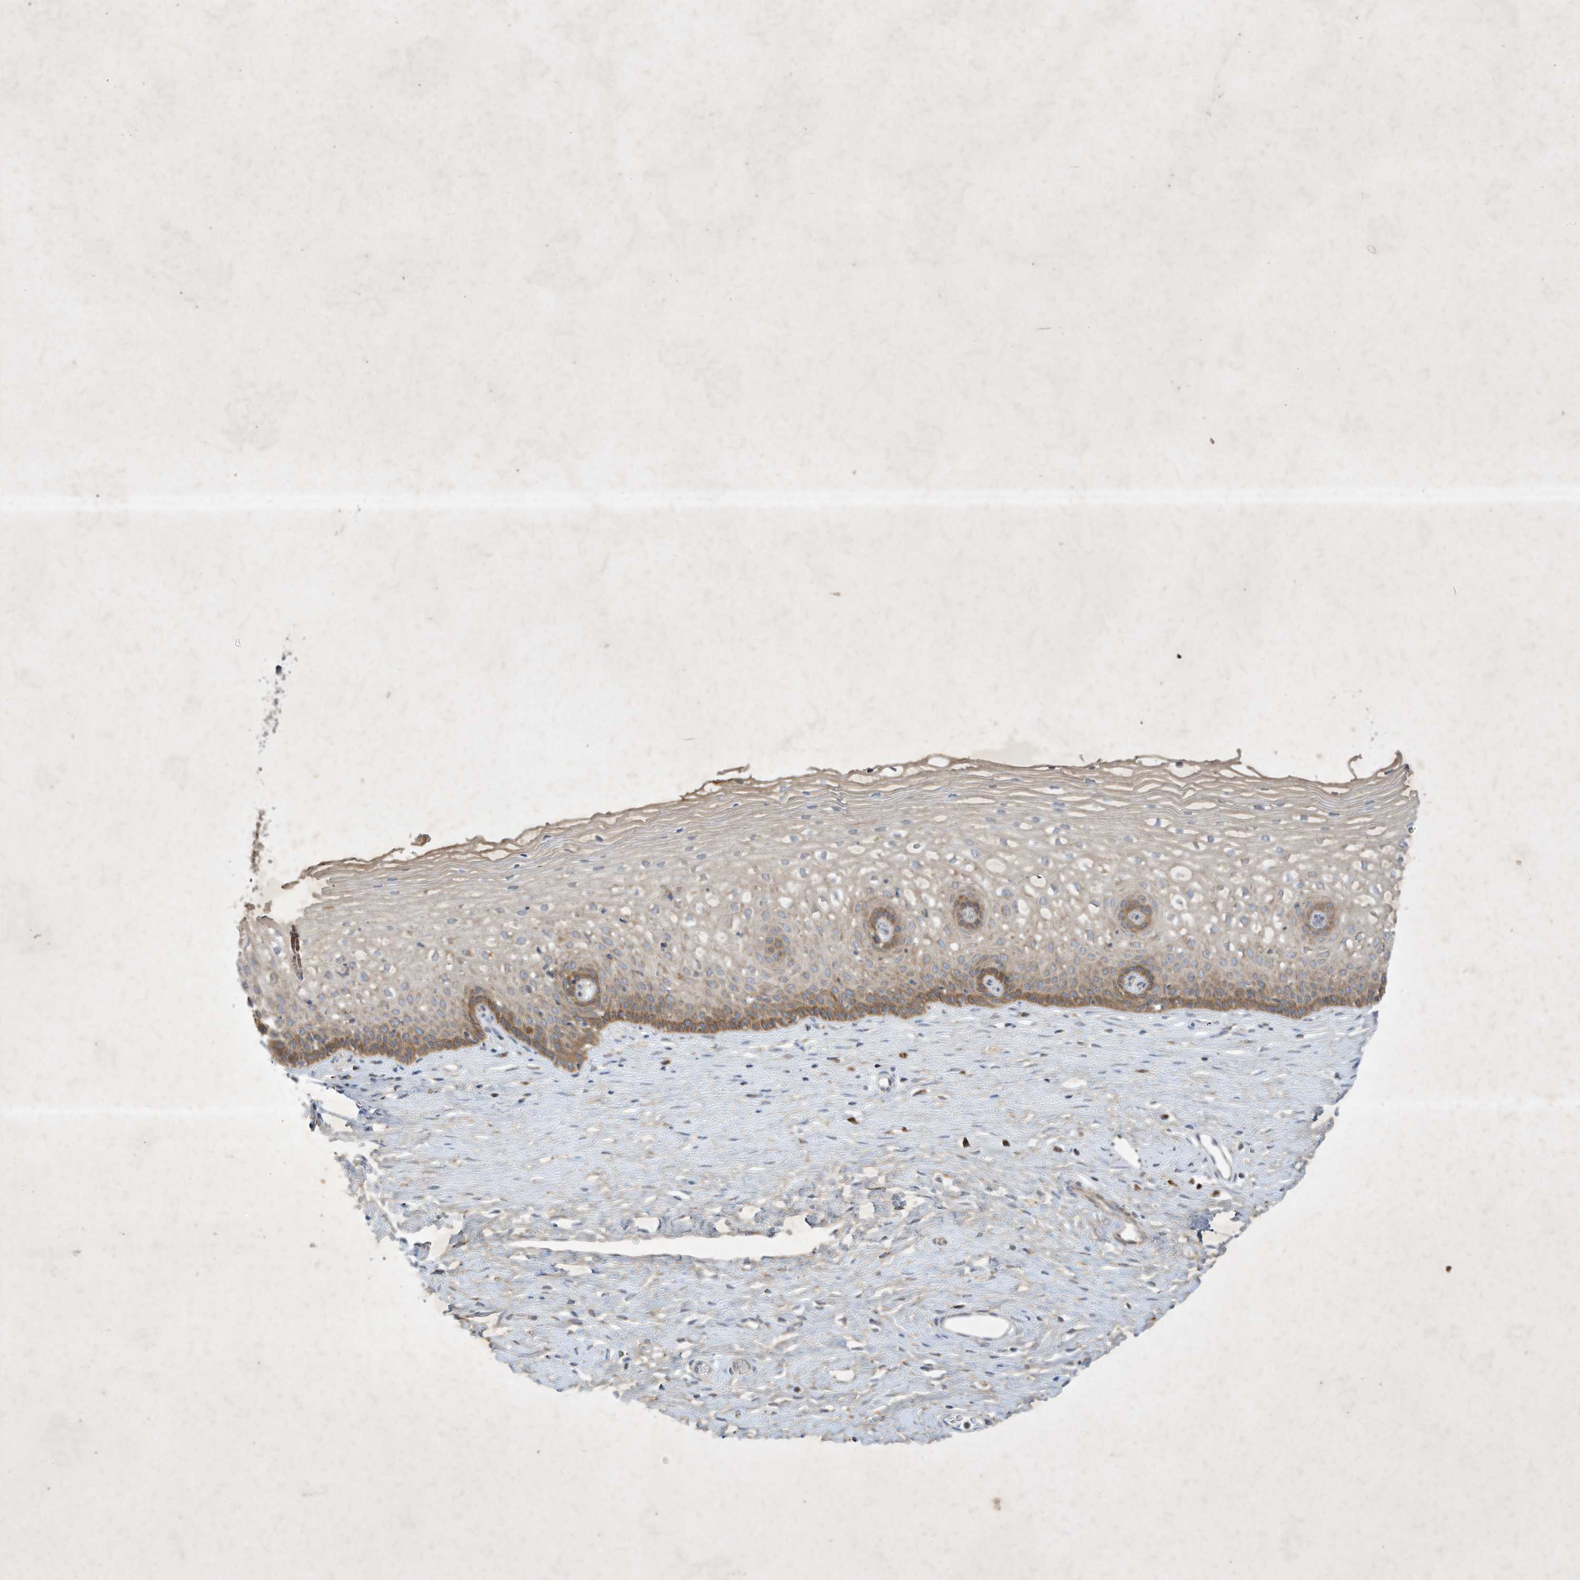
{"staining": {"intensity": "weak", "quantity": "25%-75%", "location": "cytoplasmic/membranous"}, "tissue": "cervix", "cell_type": "Glandular cells", "image_type": "normal", "snomed": [{"axis": "morphology", "description": "Normal tissue, NOS"}, {"axis": "topography", "description": "Cervix"}], "caption": "Cervix stained with immunohistochemistry (IHC) demonstrates weak cytoplasmic/membranous staining in approximately 25%-75% of glandular cells. The protein of interest is shown in brown color, while the nuclei are stained blue.", "gene": "SYNJ2", "patient": {"sex": "female", "age": 33}}